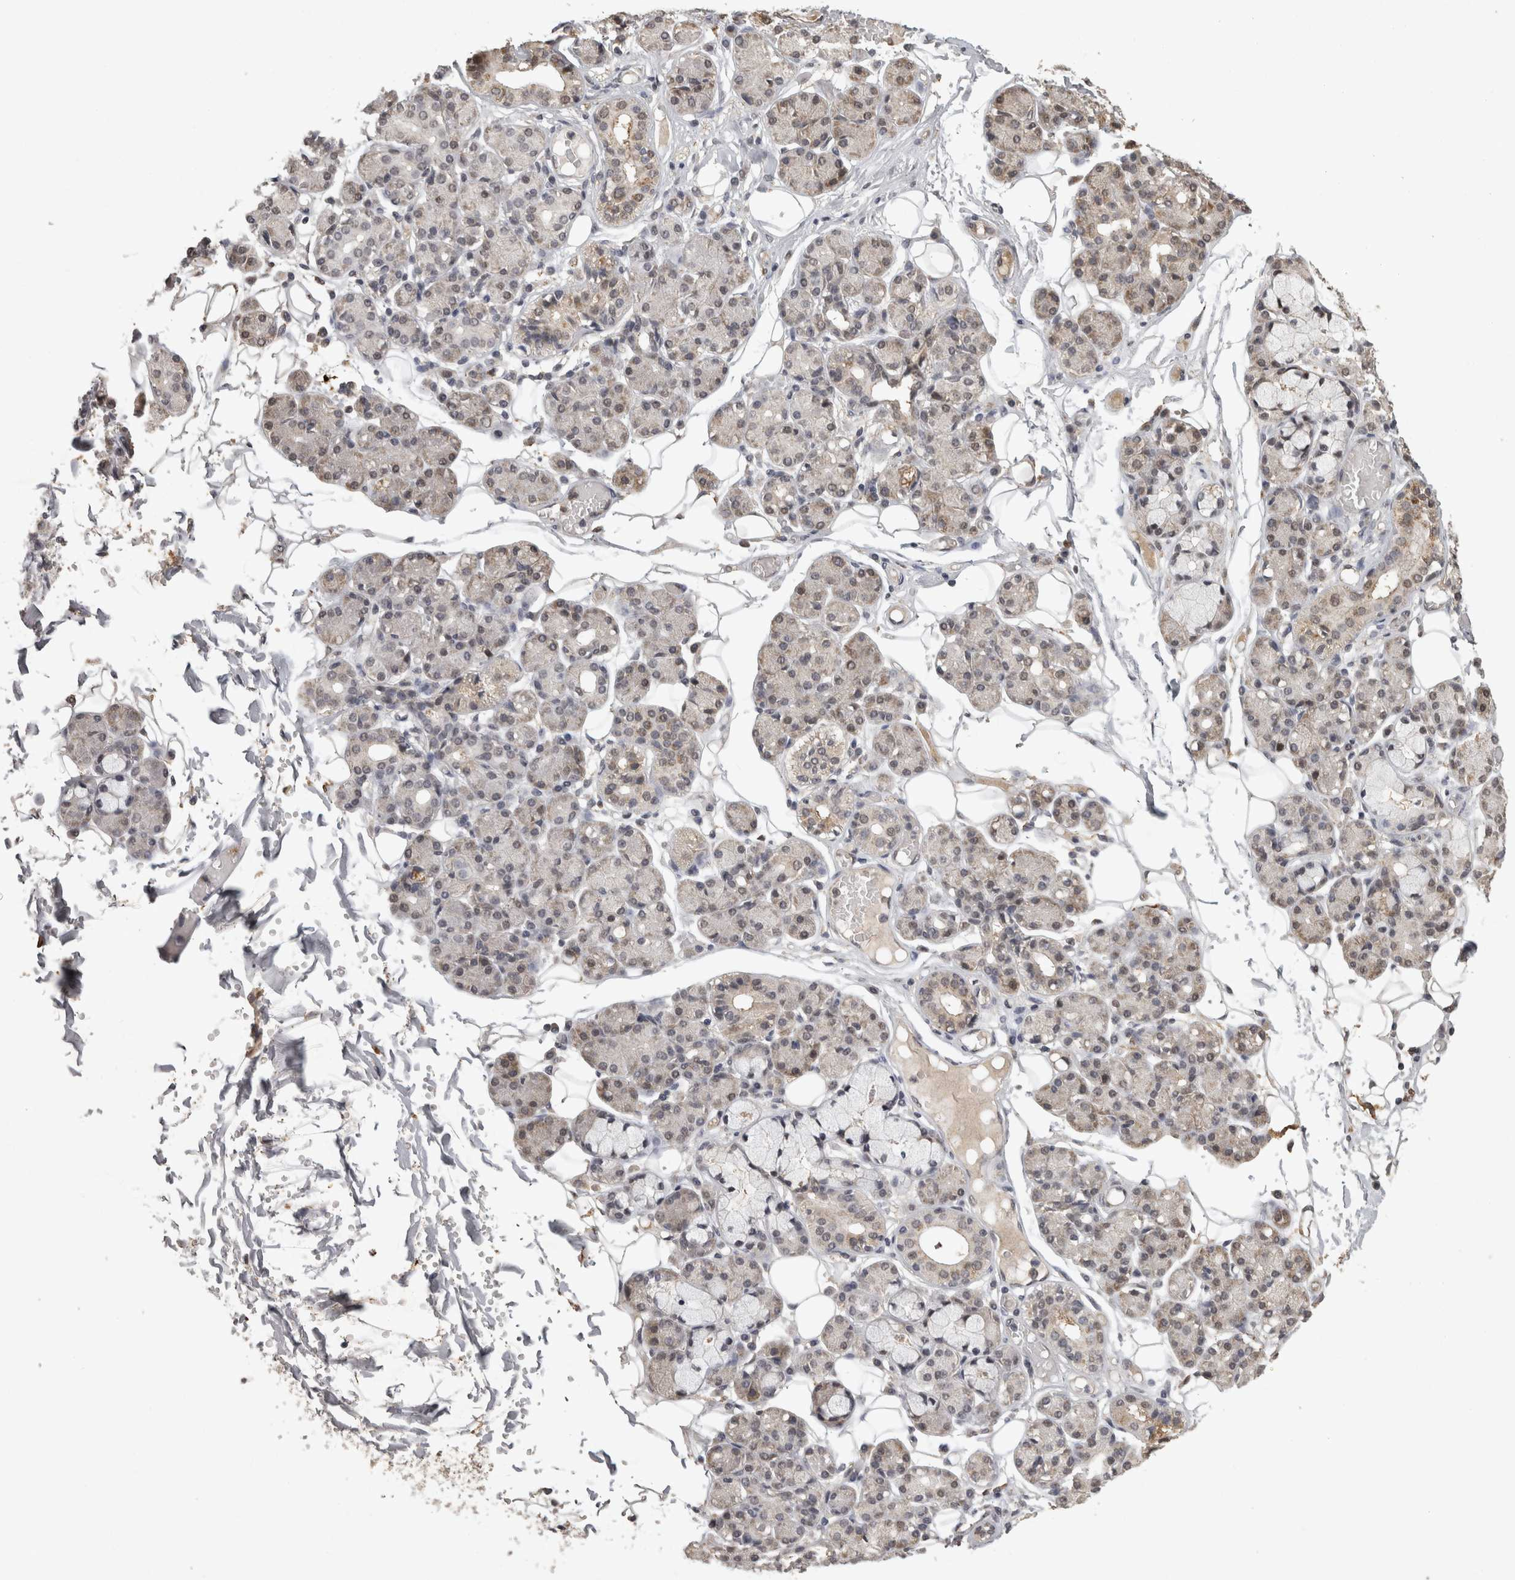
{"staining": {"intensity": "weak", "quantity": "<25%", "location": "cytoplasmic/membranous,nuclear"}, "tissue": "salivary gland", "cell_type": "Glandular cells", "image_type": "normal", "snomed": [{"axis": "morphology", "description": "Normal tissue, NOS"}, {"axis": "topography", "description": "Salivary gland"}], "caption": "DAB (3,3'-diaminobenzidine) immunohistochemical staining of benign salivary gland shows no significant expression in glandular cells.", "gene": "MEP1A", "patient": {"sex": "male", "age": 63}}